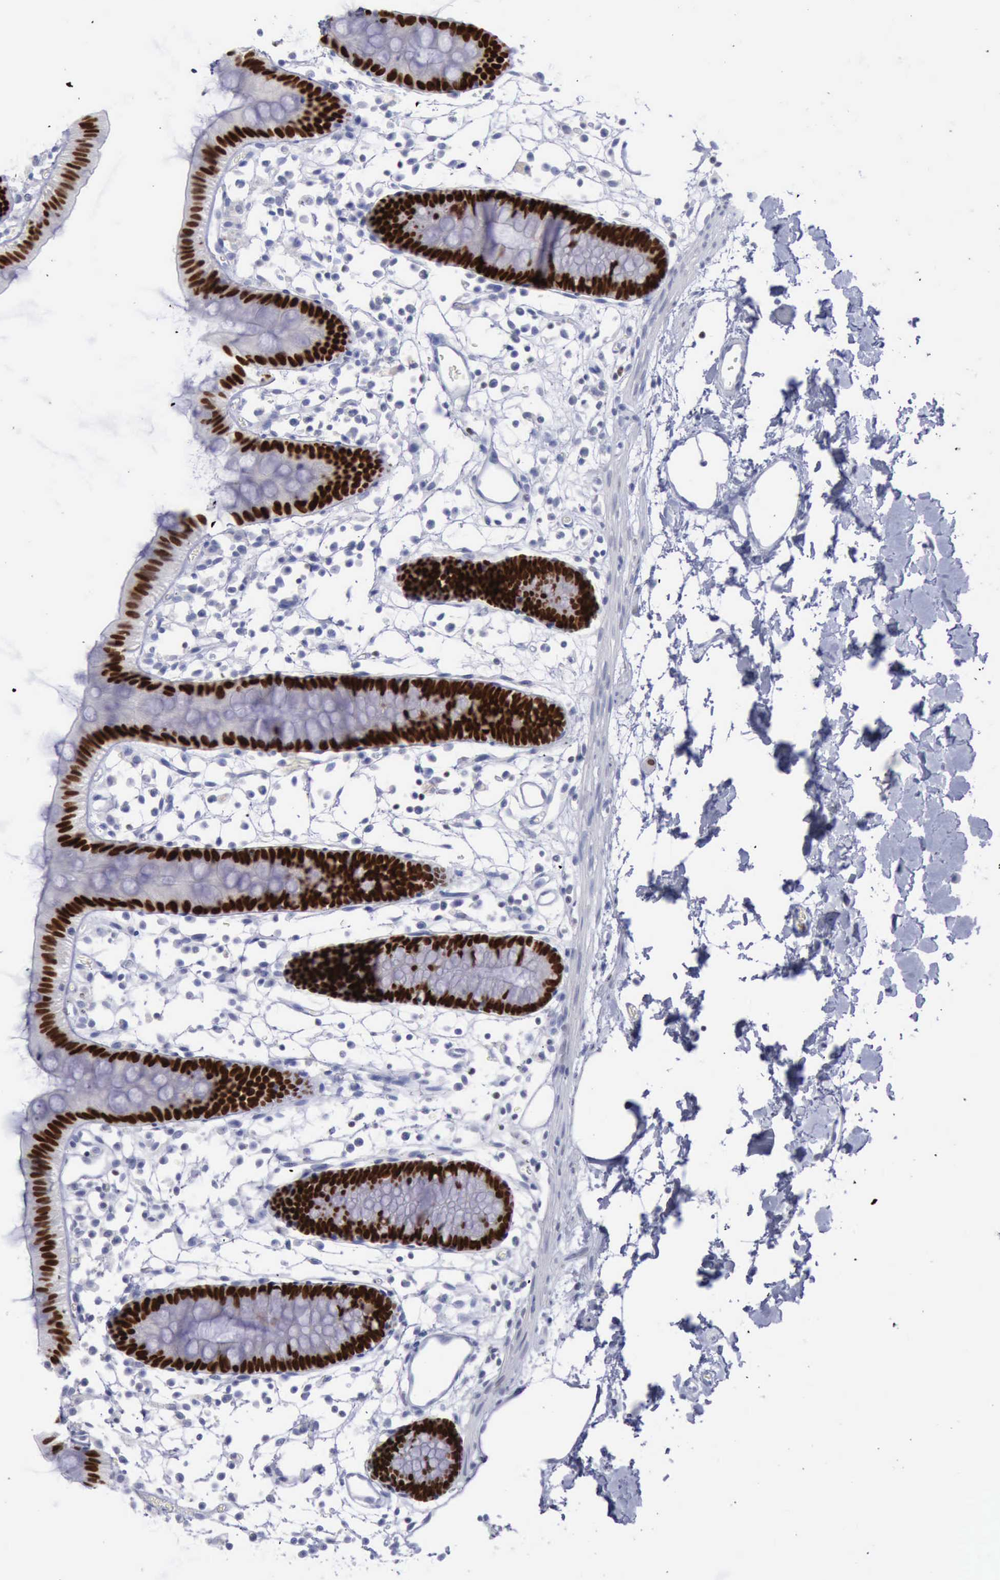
{"staining": {"intensity": "negative", "quantity": "none", "location": "none"}, "tissue": "colon", "cell_type": "Endothelial cells", "image_type": "normal", "snomed": [{"axis": "morphology", "description": "Normal tissue, NOS"}, {"axis": "topography", "description": "Colon"}], "caption": "High magnification brightfield microscopy of unremarkable colon stained with DAB (3,3'-diaminobenzidine) (brown) and counterstained with hematoxylin (blue): endothelial cells show no significant positivity.", "gene": "SATB2", "patient": {"sex": "male", "age": 14}}